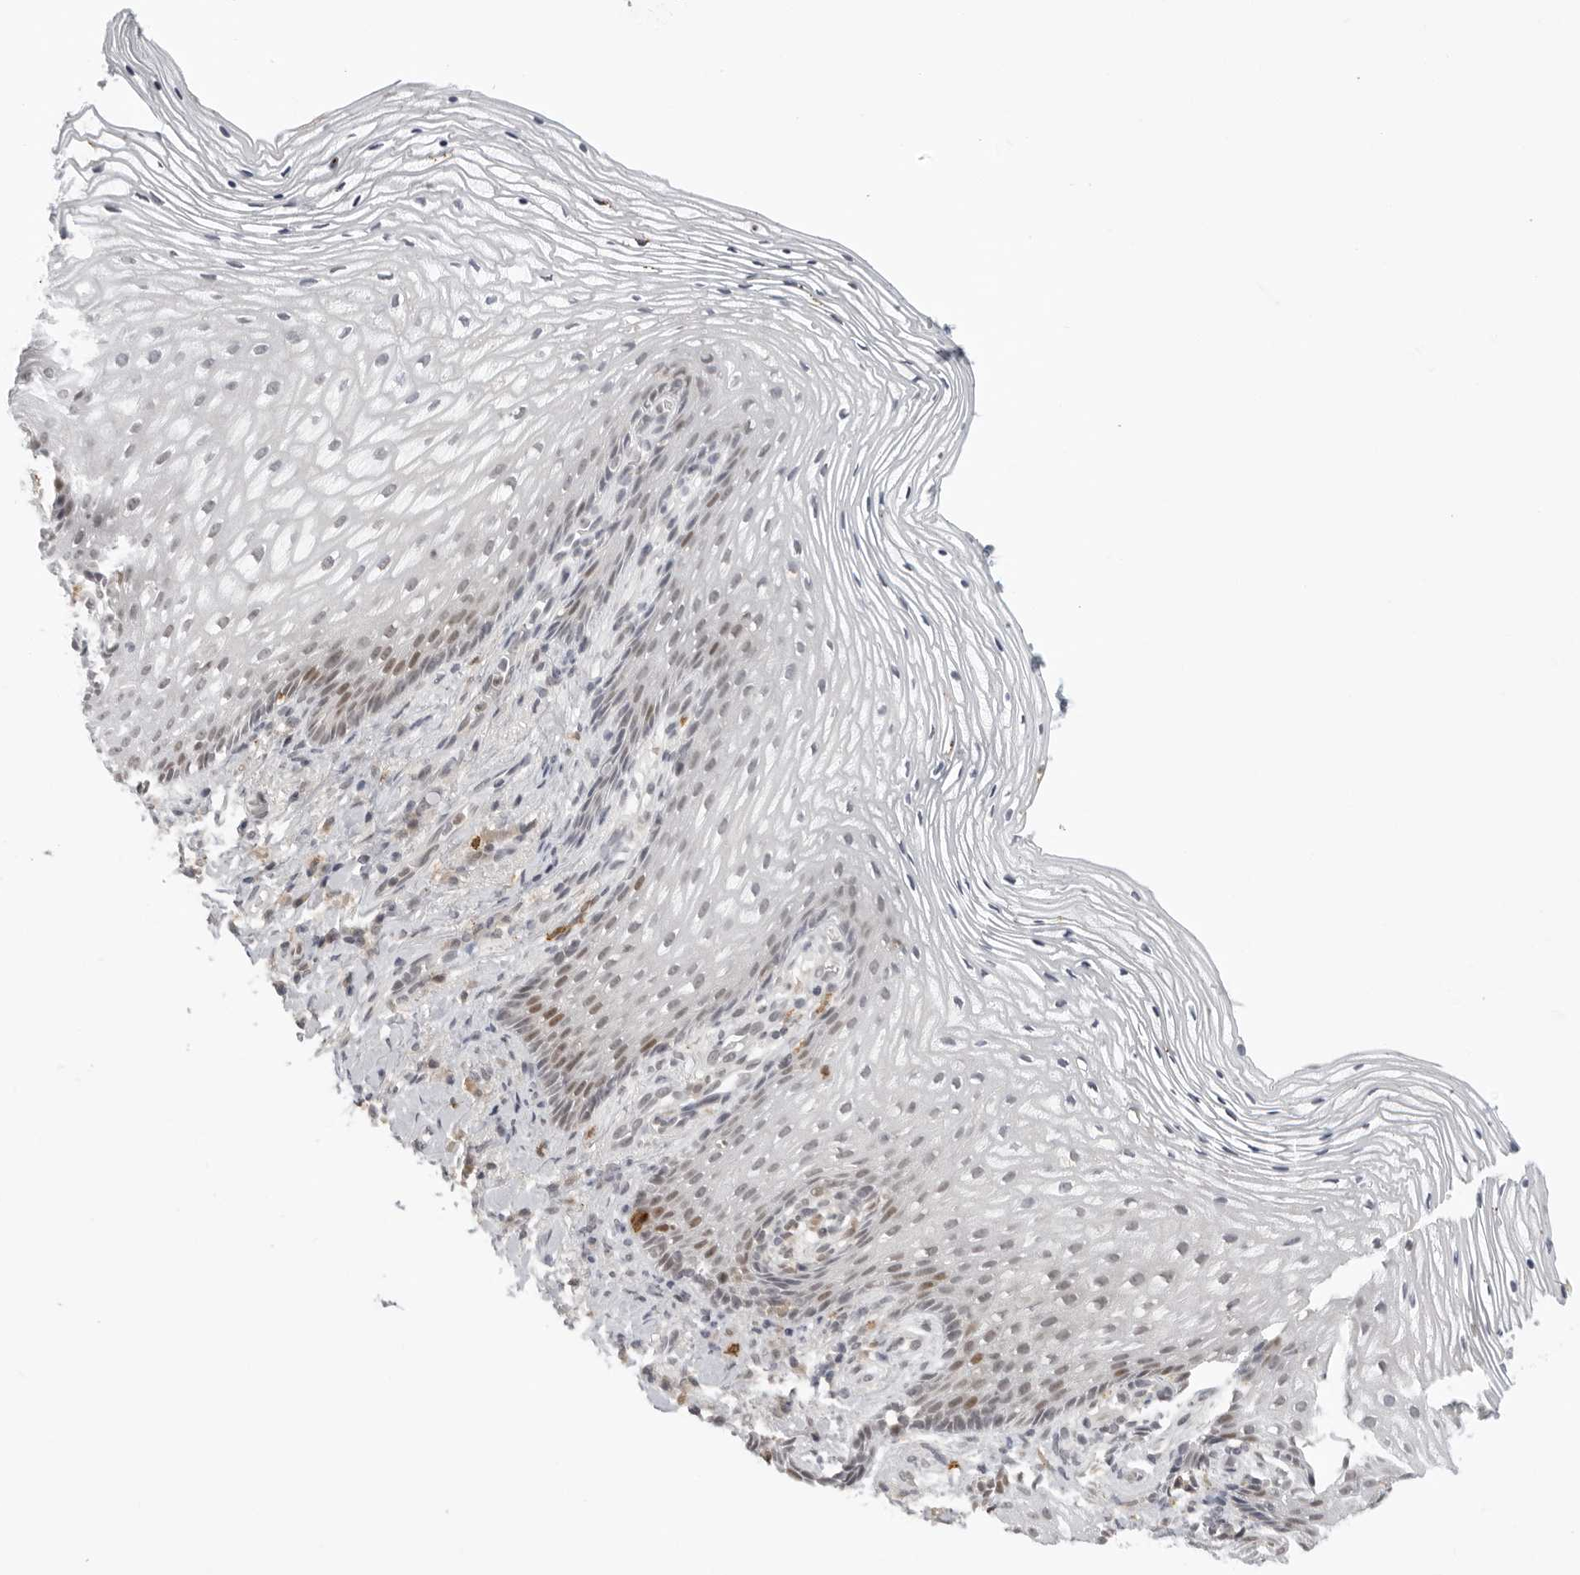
{"staining": {"intensity": "moderate", "quantity": "<25%", "location": "nuclear"}, "tissue": "vagina", "cell_type": "Squamous epithelial cells", "image_type": "normal", "snomed": [{"axis": "morphology", "description": "Normal tissue, NOS"}, {"axis": "topography", "description": "Vagina"}], "caption": "IHC image of unremarkable vagina: human vagina stained using immunohistochemistry (IHC) displays low levels of moderate protein expression localized specifically in the nuclear of squamous epithelial cells, appearing as a nuclear brown color.", "gene": "MSH6", "patient": {"sex": "female", "age": 60}}